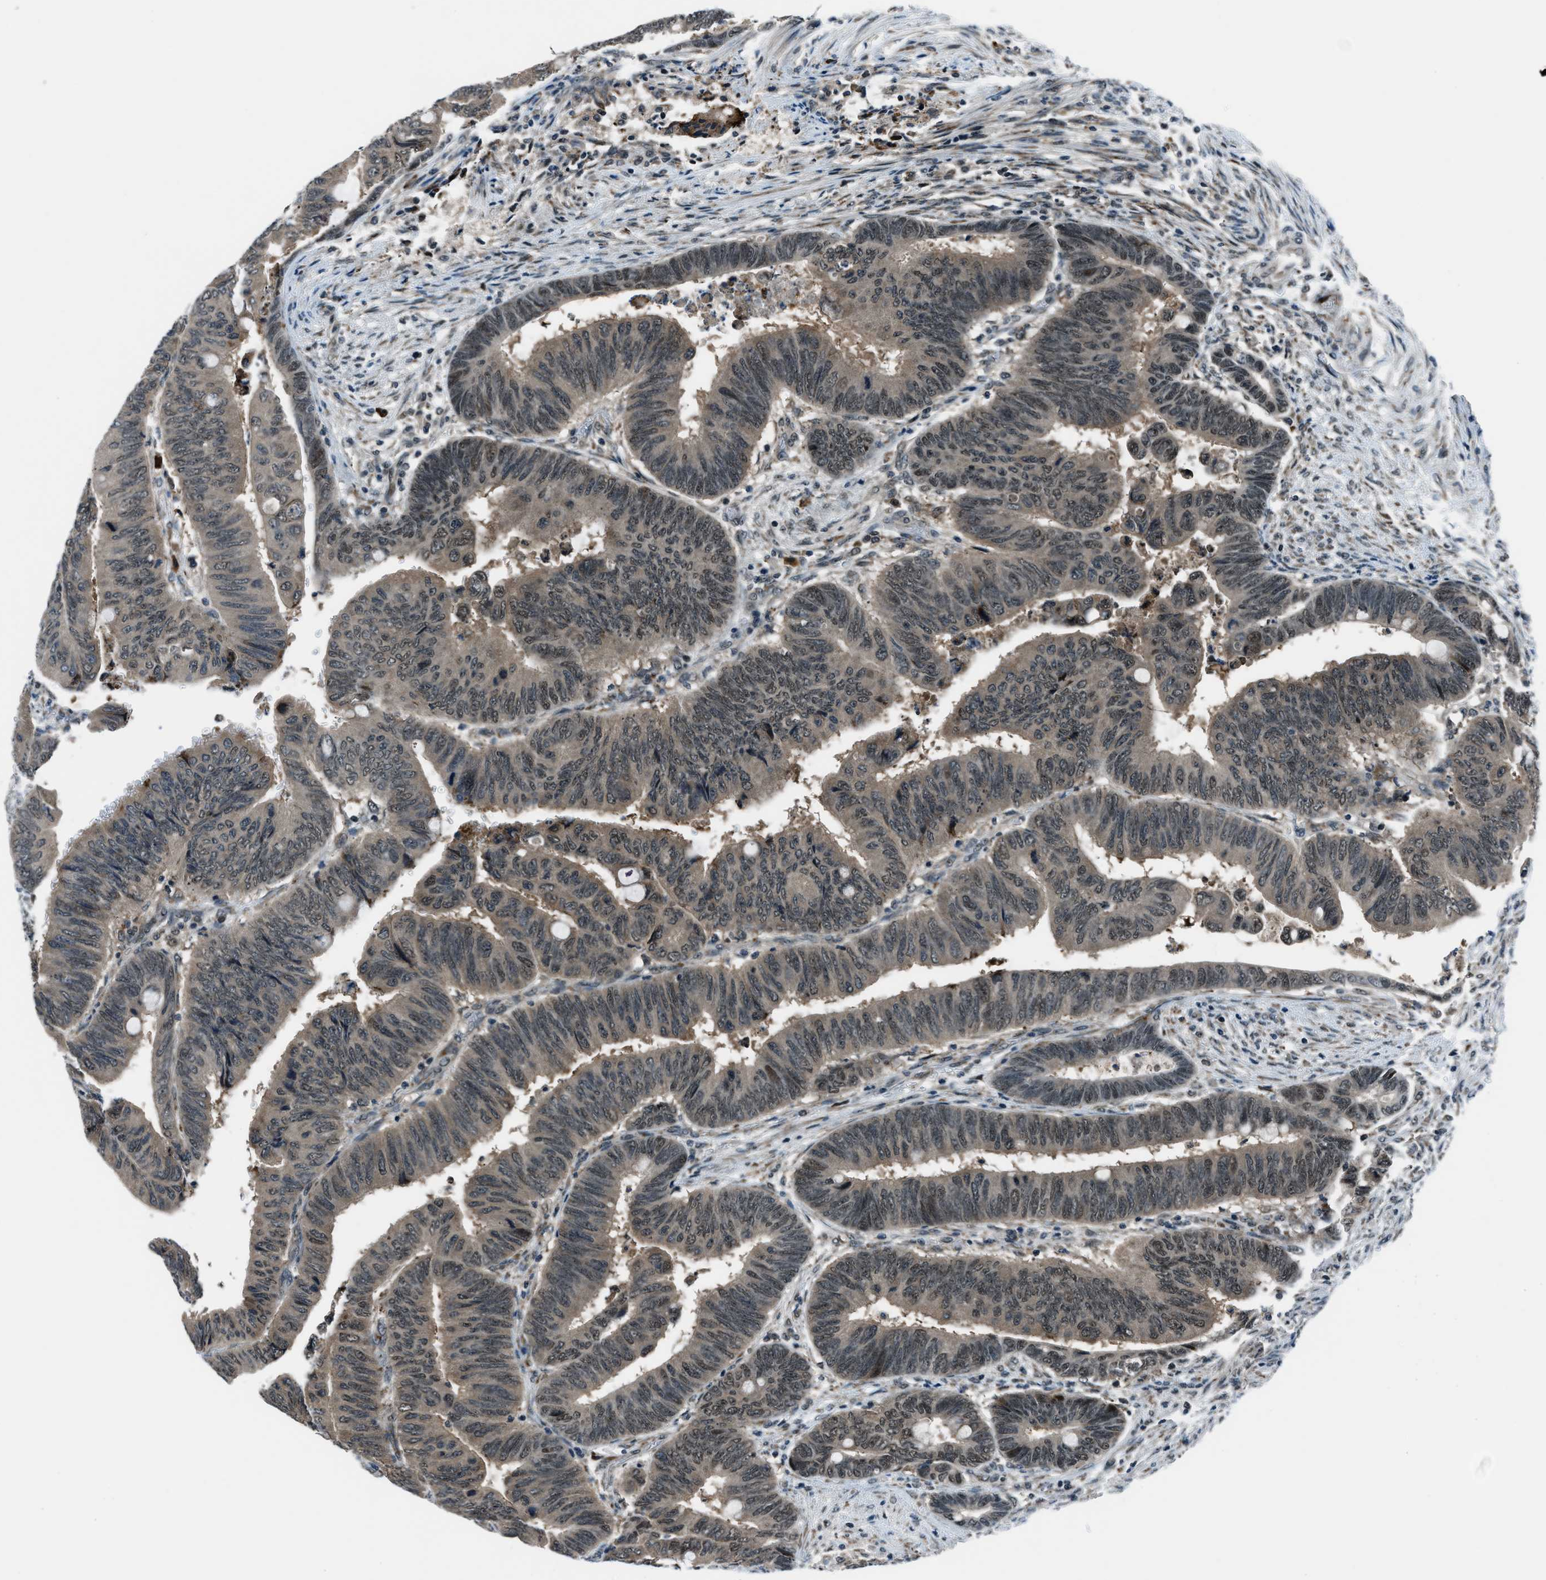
{"staining": {"intensity": "weak", "quantity": "25%-75%", "location": "cytoplasmic/membranous,nuclear"}, "tissue": "colorectal cancer", "cell_type": "Tumor cells", "image_type": "cancer", "snomed": [{"axis": "morphology", "description": "Normal tissue, NOS"}, {"axis": "morphology", "description": "Adenocarcinoma, NOS"}, {"axis": "topography", "description": "Rectum"}, {"axis": "topography", "description": "Peripheral nerve tissue"}], "caption": "Adenocarcinoma (colorectal) stained with a protein marker reveals weak staining in tumor cells.", "gene": "ACTL9", "patient": {"sex": "male", "age": 92}}